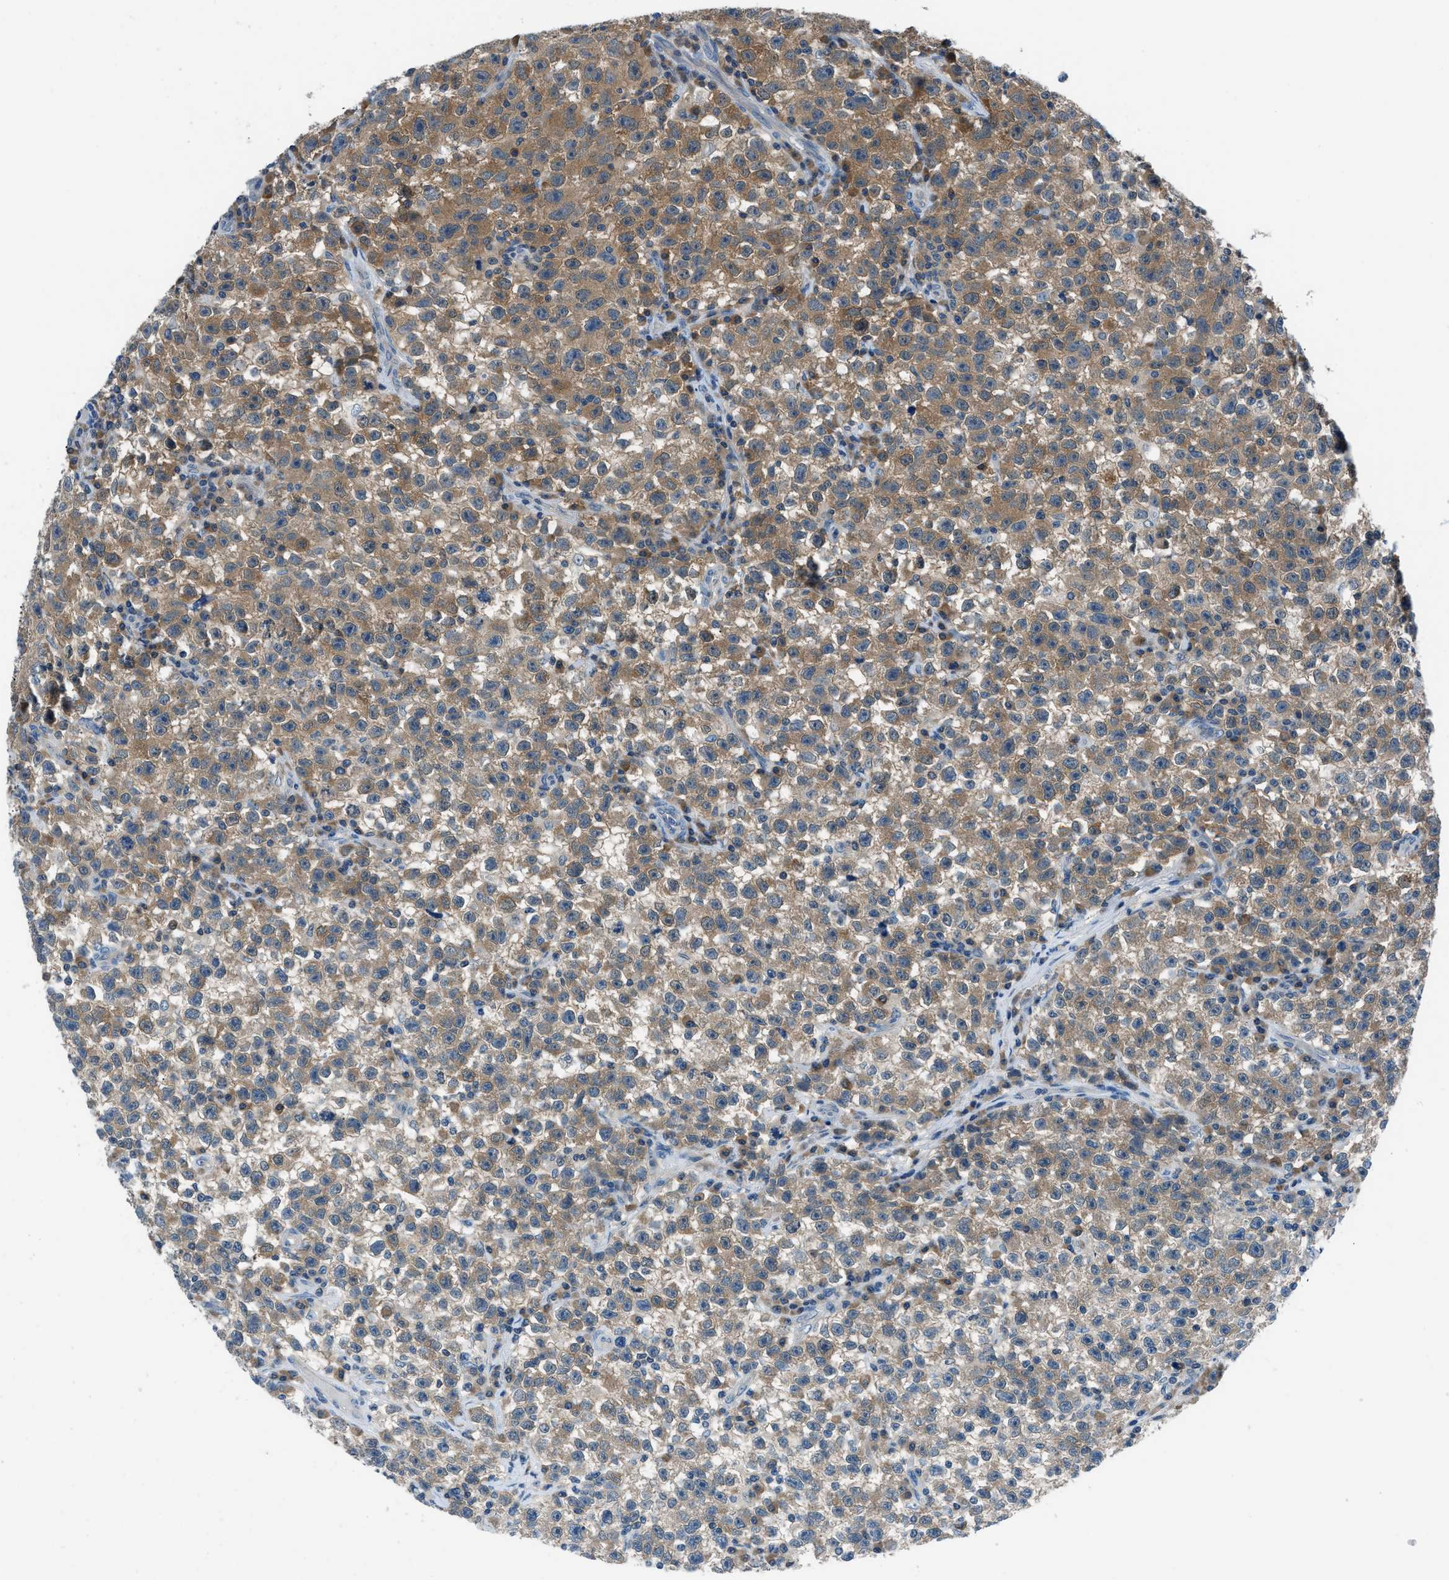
{"staining": {"intensity": "moderate", "quantity": "25%-75%", "location": "cytoplasmic/membranous"}, "tissue": "testis cancer", "cell_type": "Tumor cells", "image_type": "cancer", "snomed": [{"axis": "morphology", "description": "Seminoma, NOS"}, {"axis": "topography", "description": "Testis"}], "caption": "Moderate cytoplasmic/membranous staining is present in approximately 25%-75% of tumor cells in testis cancer (seminoma).", "gene": "ACP1", "patient": {"sex": "male", "age": 22}}